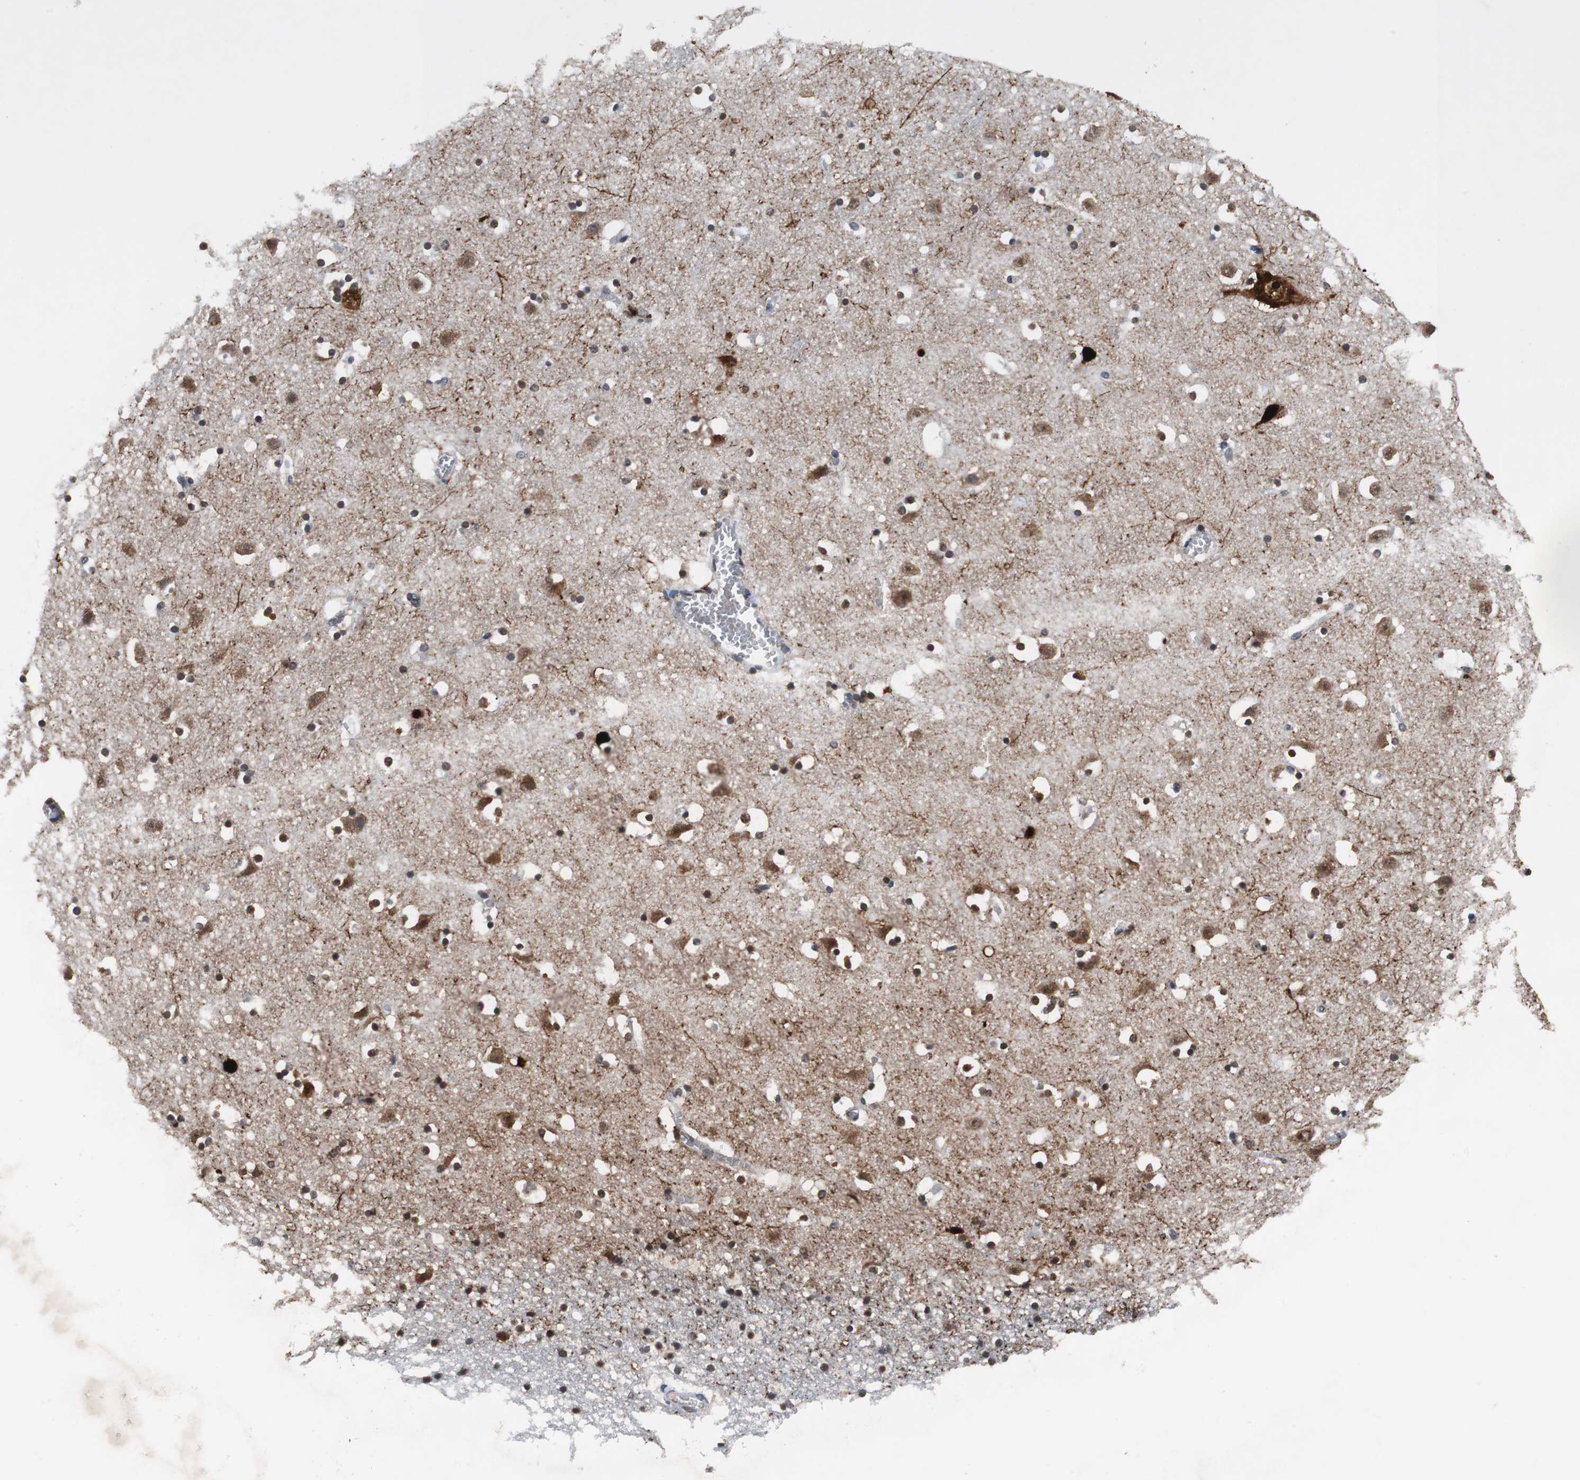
{"staining": {"intensity": "moderate", "quantity": "25%-75%", "location": "cytoplasmic/membranous,nuclear"}, "tissue": "caudate", "cell_type": "Glial cells", "image_type": "normal", "snomed": [{"axis": "morphology", "description": "Normal tissue, NOS"}, {"axis": "topography", "description": "Lateral ventricle wall"}], "caption": "Immunohistochemistry micrograph of benign human caudate stained for a protein (brown), which demonstrates medium levels of moderate cytoplasmic/membranous,nuclear staining in about 25%-75% of glial cells.", "gene": "CALB2", "patient": {"sex": "male", "age": 45}}